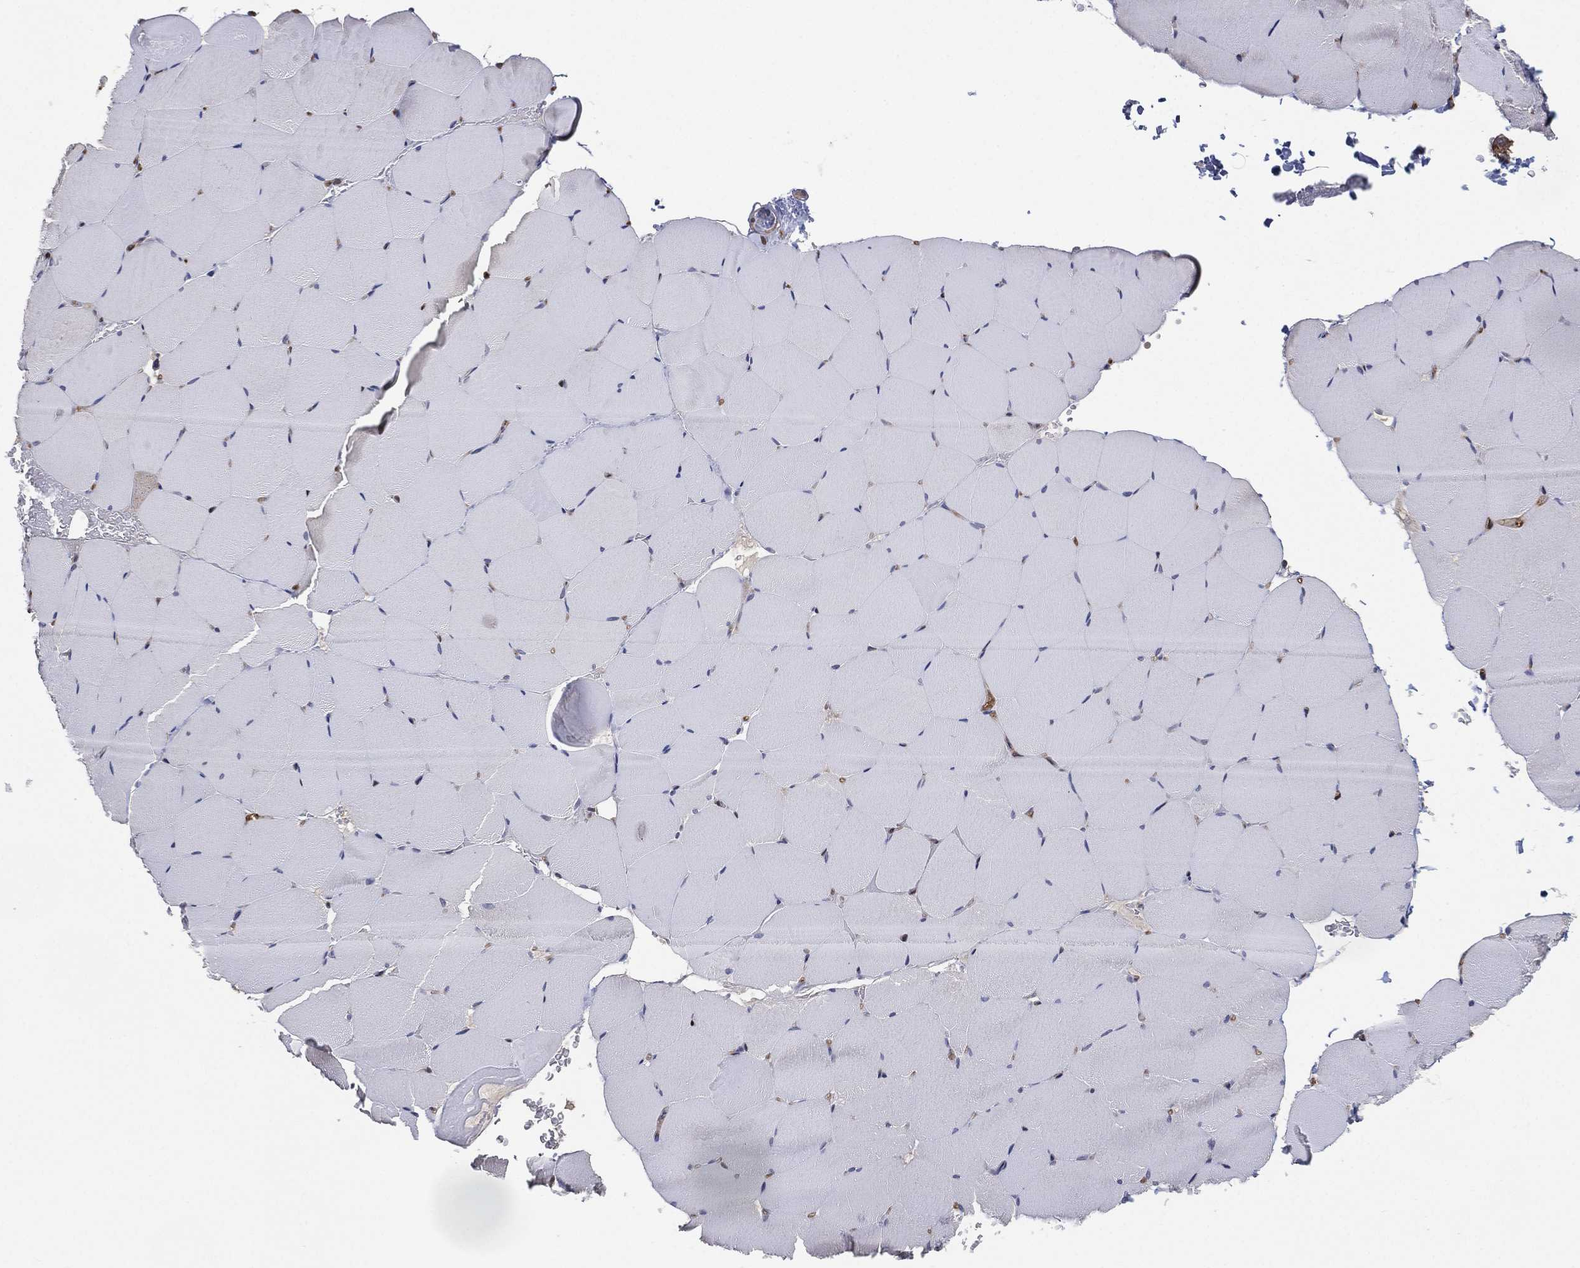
{"staining": {"intensity": "negative", "quantity": "none", "location": "none"}, "tissue": "skeletal muscle", "cell_type": "Myocytes", "image_type": "normal", "snomed": [{"axis": "morphology", "description": "Normal tissue, NOS"}, {"axis": "topography", "description": "Skeletal muscle"}], "caption": "Protein analysis of benign skeletal muscle demonstrates no significant expression in myocytes. Nuclei are stained in blue.", "gene": "PSMG4", "patient": {"sex": "female", "age": 37}}